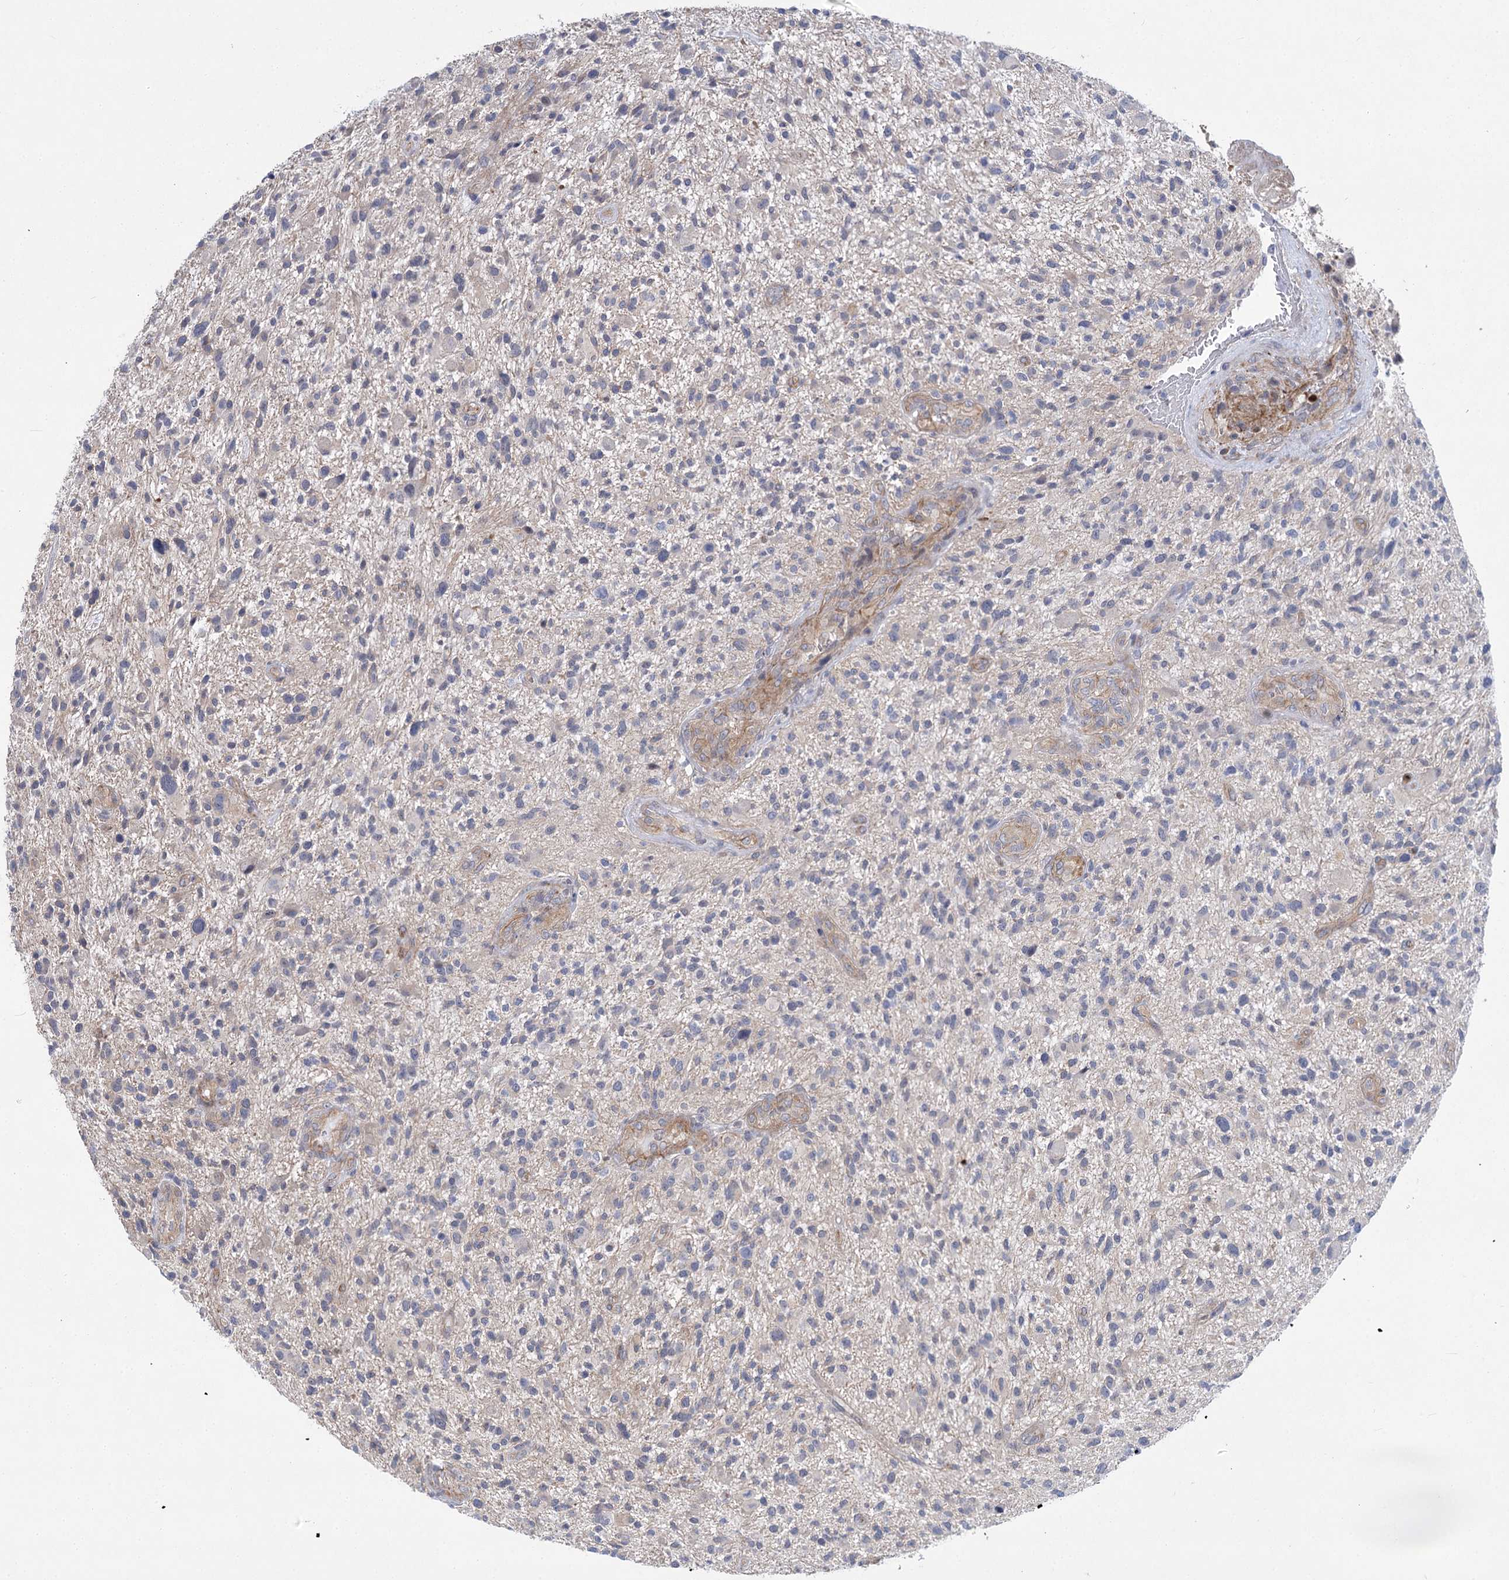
{"staining": {"intensity": "negative", "quantity": "none", "location": "none"}, "tissue": "glioma", "cell_type": "Tumor cells", "image_type": "cancer", "snomed": [{"axis": "morphology", "description": "Glioma, malignant, High grade"}, {"axis": "topography", "description": "Brain"}], "caption": "A histopathology image of human malignant high-grade glioma is negative for staining in tumor cells.", "gene": "THAP6", "patient": {"sex": "male", "age": 47}}